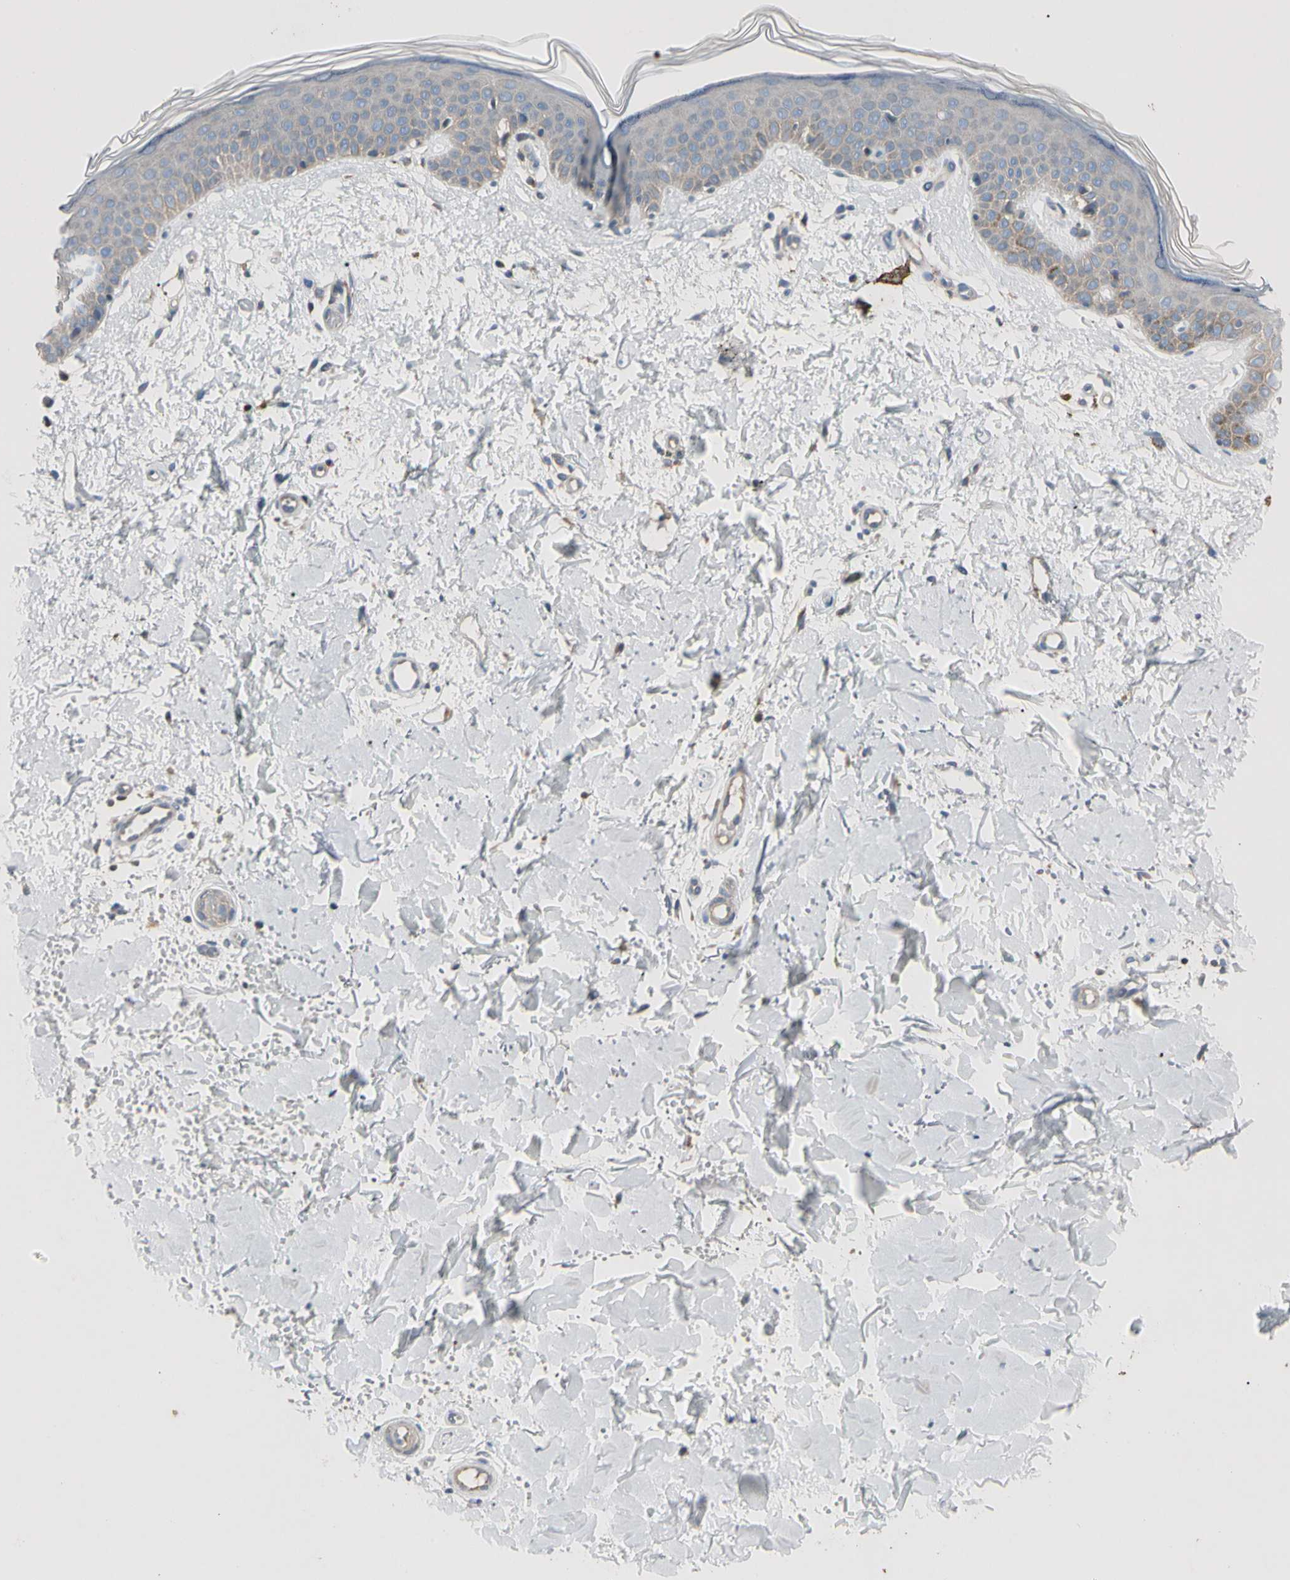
{"staining": {"intensity": "weak", "quantity": ">75%", "location": "cytoplasmic/membranous"}, "tissue": "skin", "cell_type": "Fibroblasts", "image_type": "normal", "snomed": [{"axis": "morphology", "description": "Normal tissue, NOS"}, {"axis": "topography", "description": "Skin"}], "caption": "Brown immunohistochemical staining in benign skin exhibits weak cytoplasmic/membranous positivity in approximately >75% of fibroblasts. (brown staining indicates protein expression, while blue staining denotes nuclei).", "gene": "CDH6", "patient": {"sex": "female", "age": 56}}